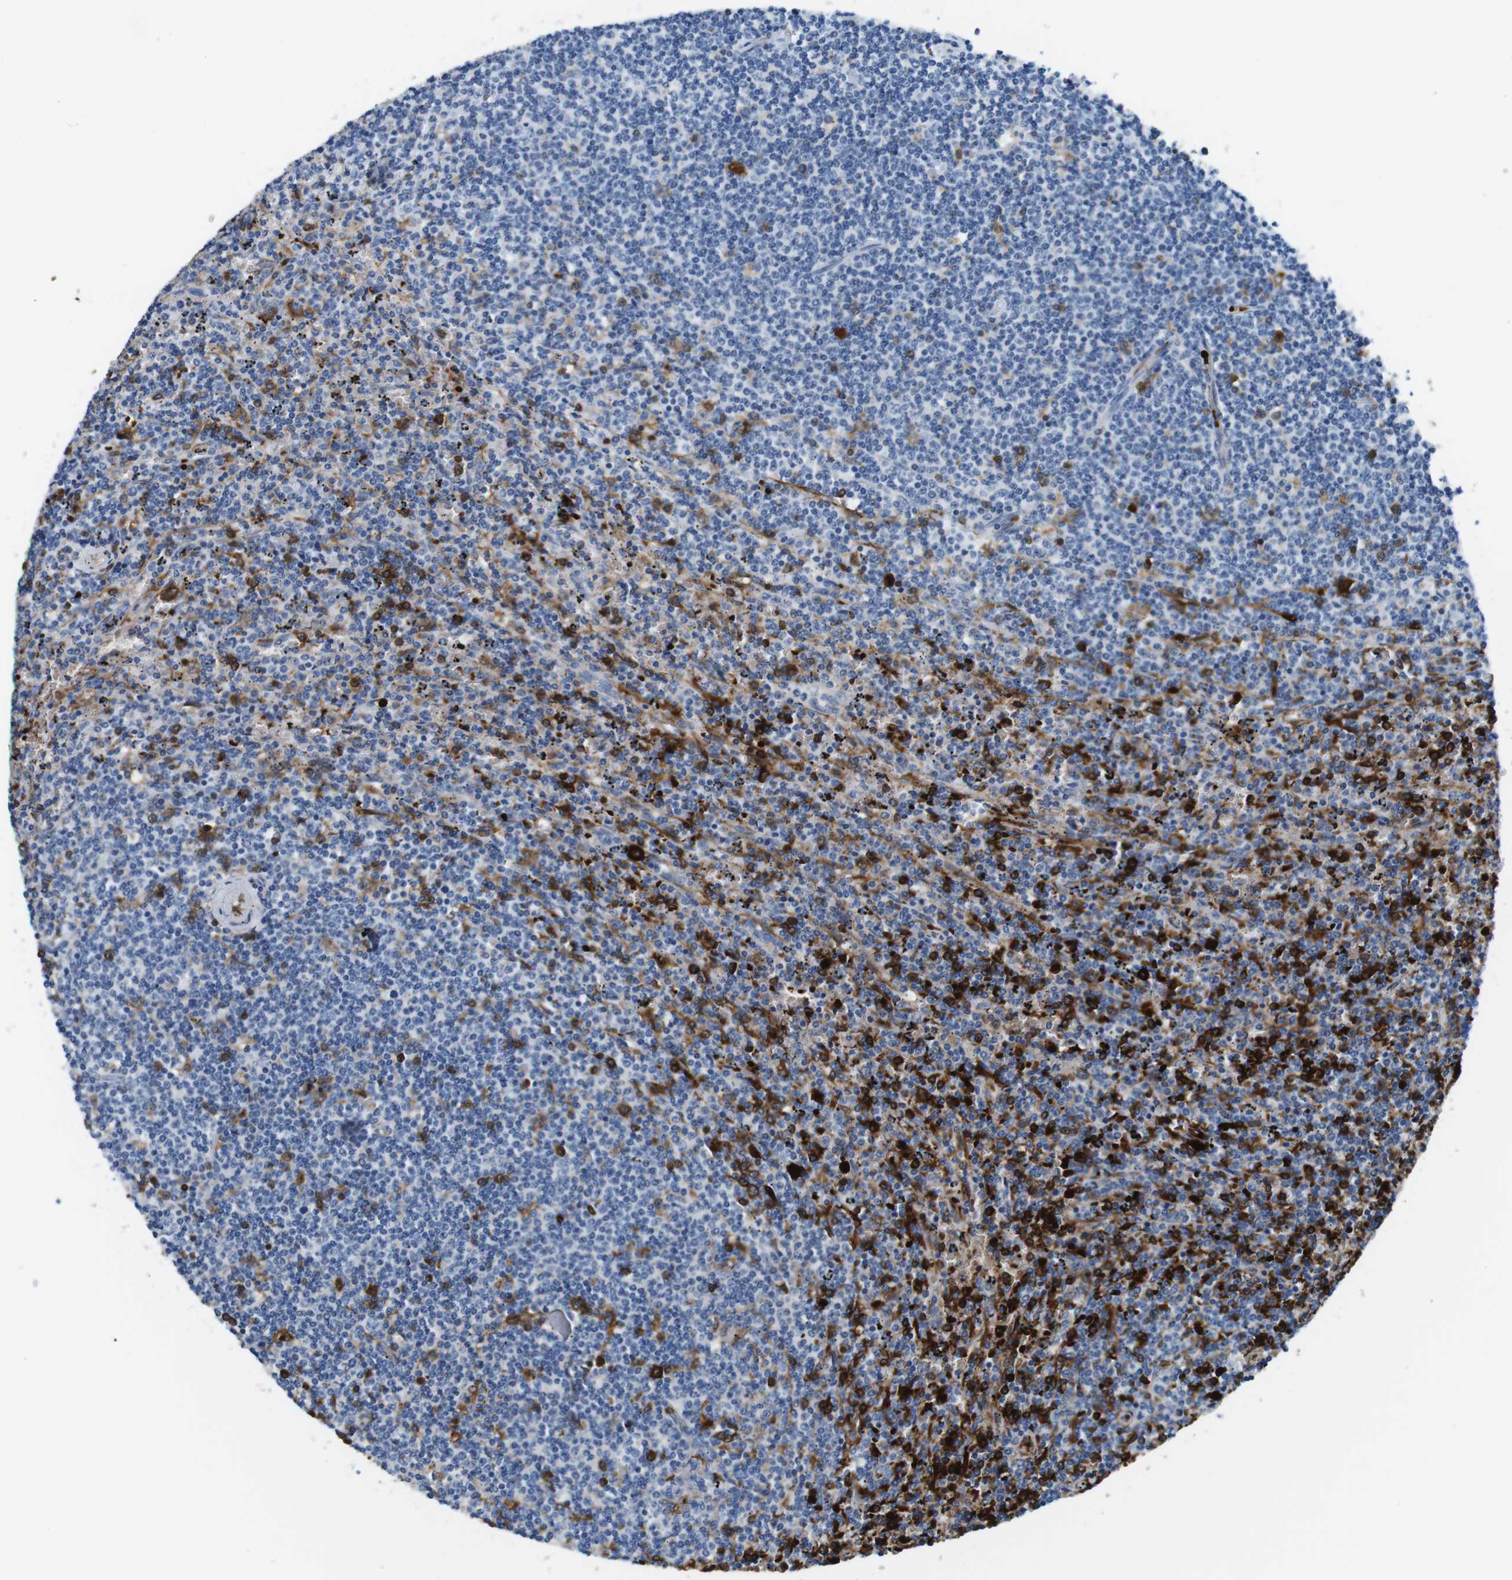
{"staining": {"intensity": "negative", "quantity": "none", "location": "none"}, "tissue": "lymphoma", "cell_type": "Tumor cells", "image_type": "cancer", "snomed": [{"axis": "morphology", "description": "Malignant lymphoma, non-Hodgkin's type, Low grade"}, {"axis": "topography", "description": "Spleen"}], "caption": "Immunohistochemistry photomicrograph of low-grade malignant lymphoma, non-Hodgkin's type stained for a protein (brown), which exhibits no expression in tumor cells.", "gene": "TFAP2C", "patient": {"sex": "female", "age": 50}}